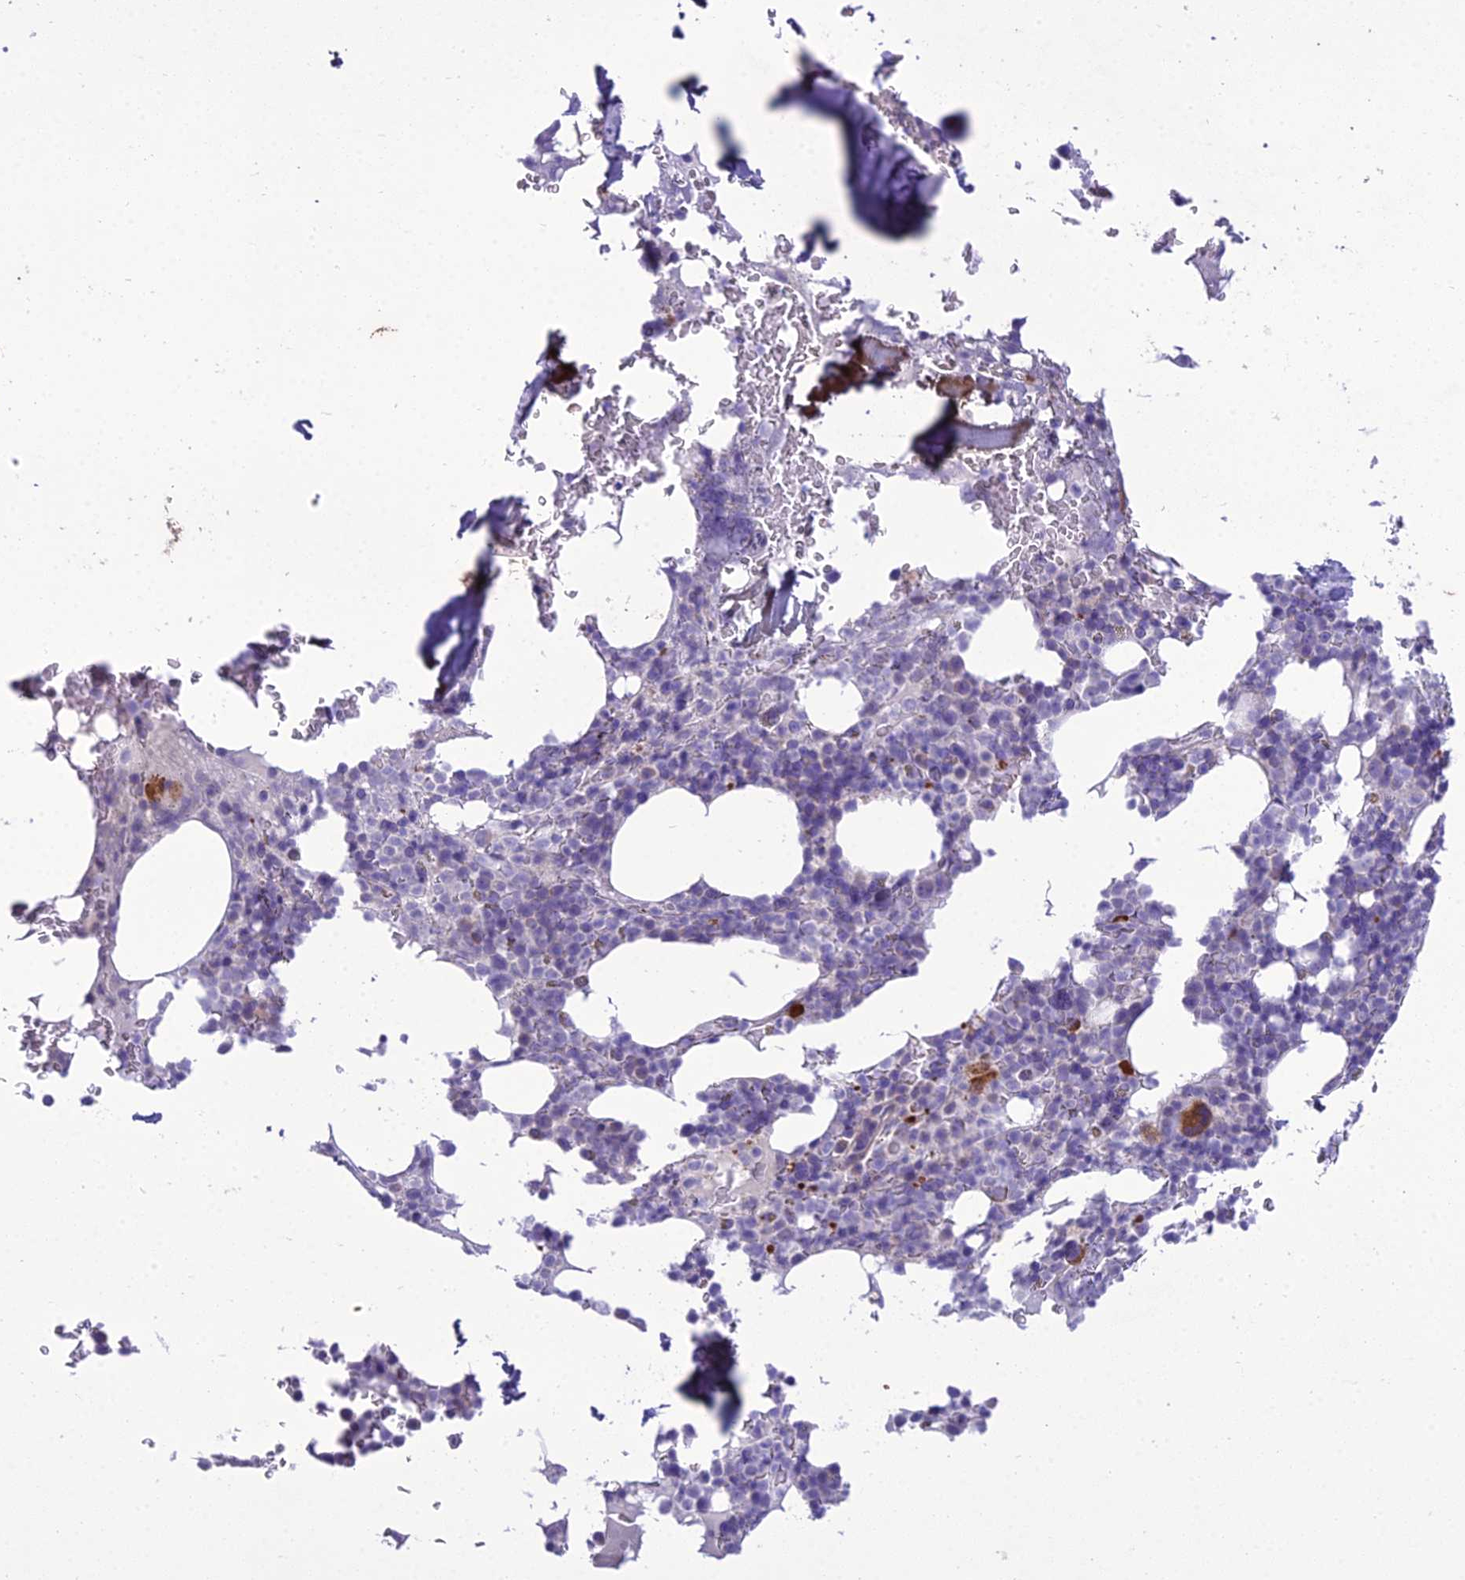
{"staining": {"intensity": "moderate", "quantity": "<25%", "location": "cytoplasmic/membranous"}, "tissue": "bone marrow", "cell_type": "Hematopoietic cells", "image_type": "normal", "snomed": [{"axis": "morphology", "description": "Normal tissue, NOS"}, {"axis": "topography", "description": "Bone marrow"}], "caption": "Protein expression analysis of unremarkable bone marrow exhibits moderate cytoplasmic/membranous positivity in approximately <25% of hematopoietic cells.", "gene": "SCRT1", "patient": {"sex": "male", "age": 58}}